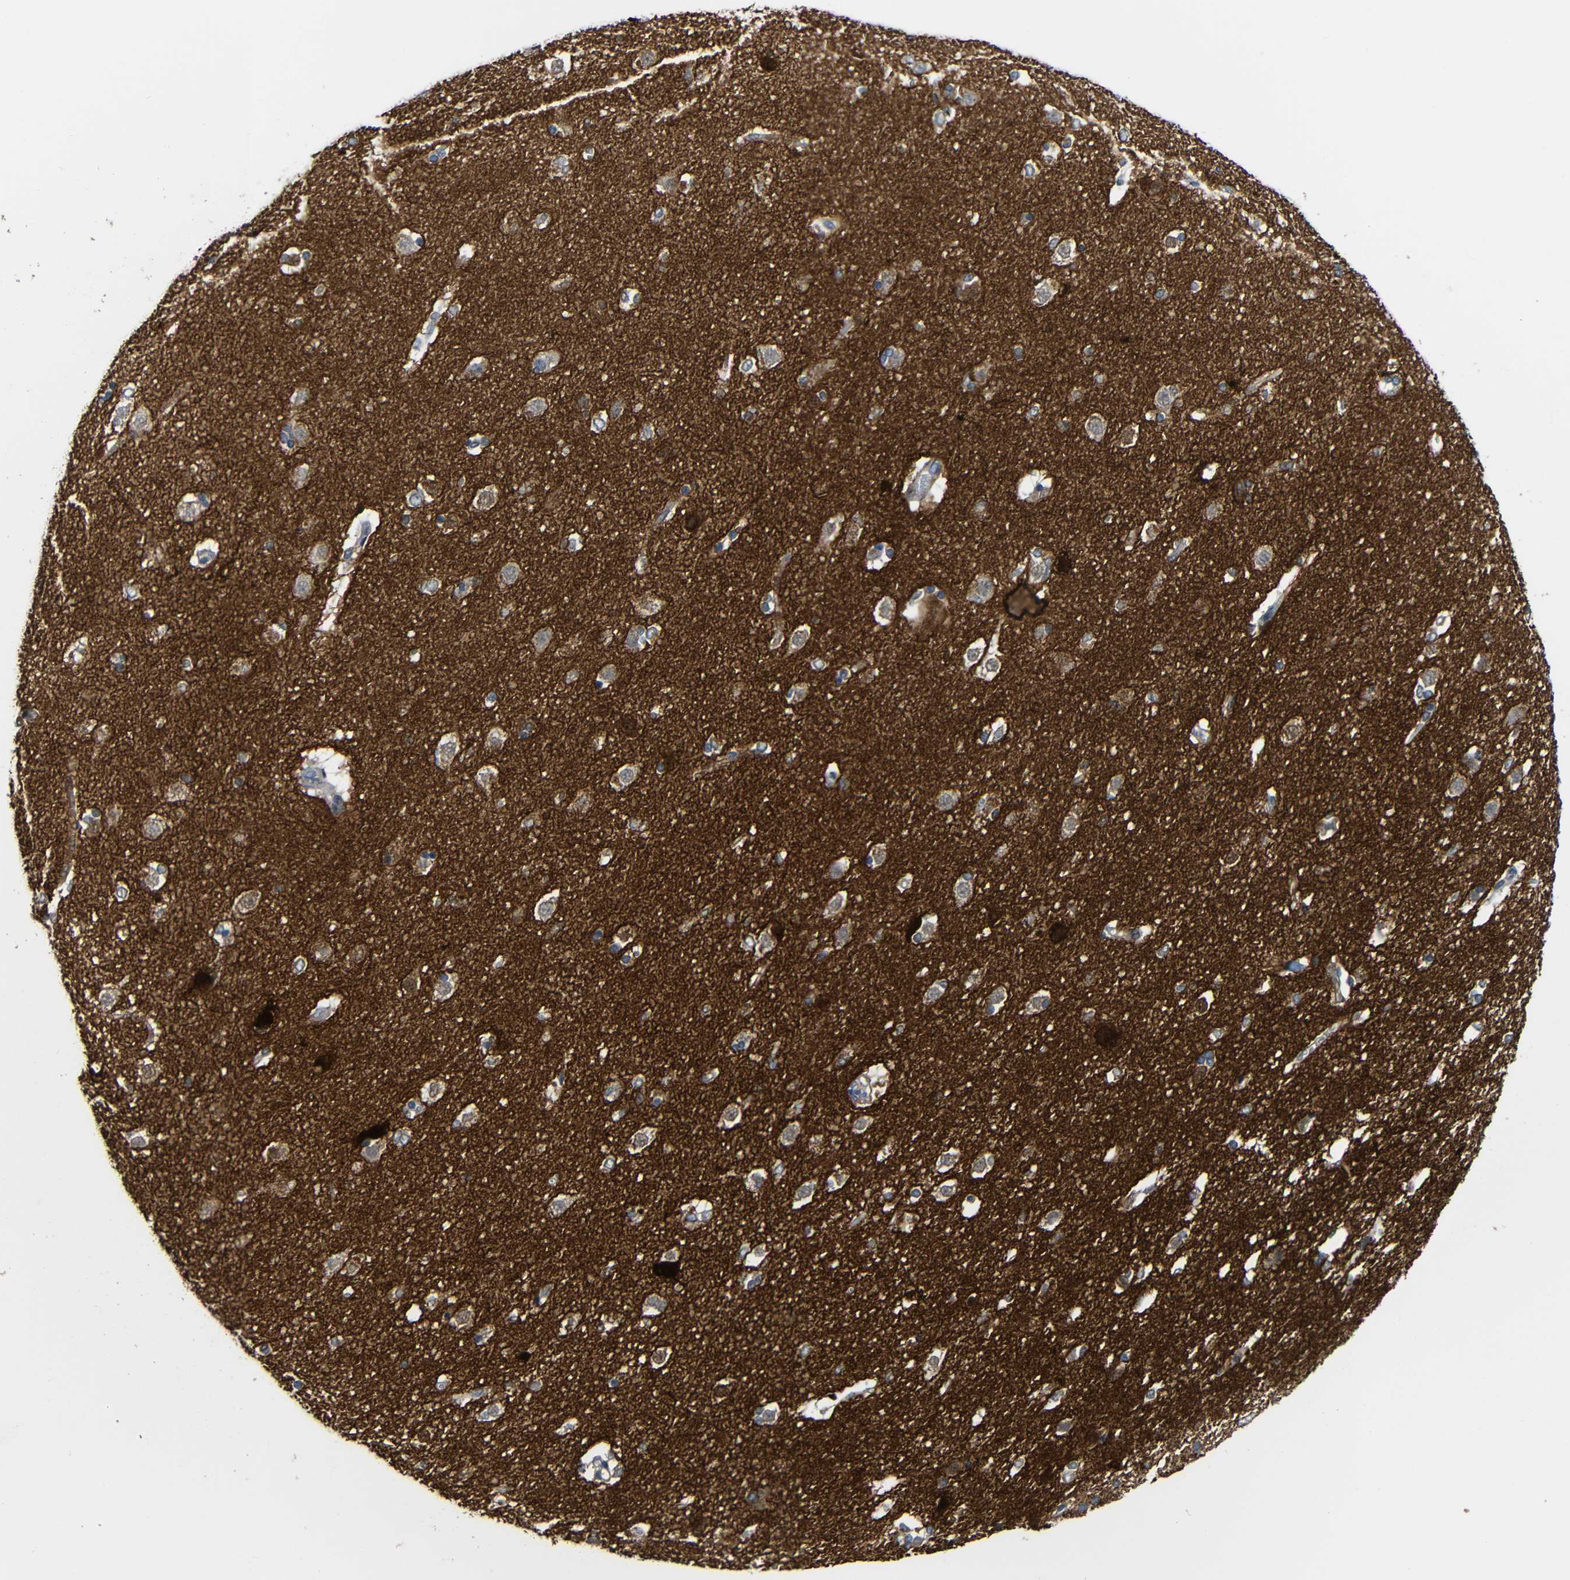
{"staining": {"intensity": "weak", "quantity": "25%-75%", "location": "cytoplasmic/membranous"}, "tissue": "caudate", "cell_type": "Glial cells", "image_type": "normal", "snomed": [{"axis": "morphology", "description": "Normal tissue, NOS"}, {"axis": "topography", "description": "Lateral ventricle wall"}], "caption": "Protein staining of normal caudate shows weak cytoplasmic/membranous positivity in about 25%-75% of glial cells.", "gene": "DCLK1", "patient": {"sex": "female", "age": 19}}